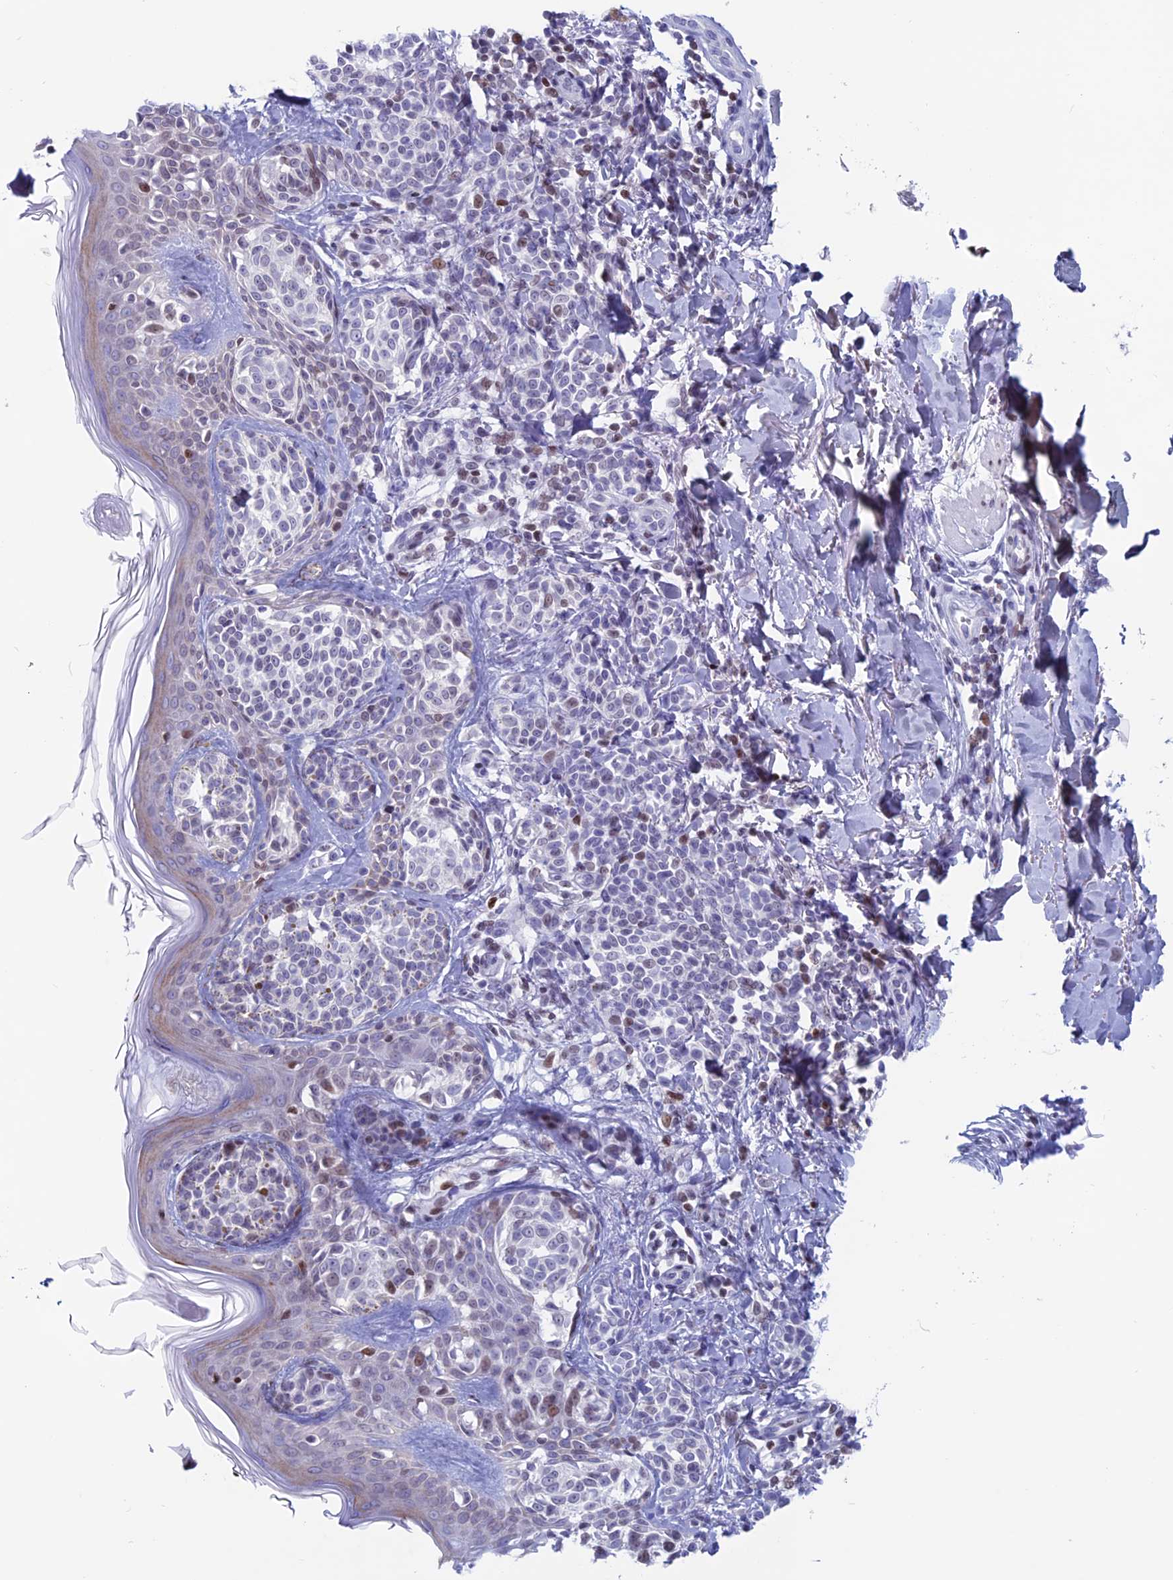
{"staining": {"intensity": "negative", "quantity": "none", "location": "none"}, "tissue": "melanoma", "cell_type": "Tumor cells", "image_type": "cancer", "snomed": [{"axis": "morphology", "description": "Malignant melanoma, NOS"}, {"axis": "topography", "description": "Skin of upper extremity"}], "caption": "Tumor cells show no significant protein staining in malignant melanoma.", "gene": "CERS6", "patient": {"sex": "male", "age": 40}}